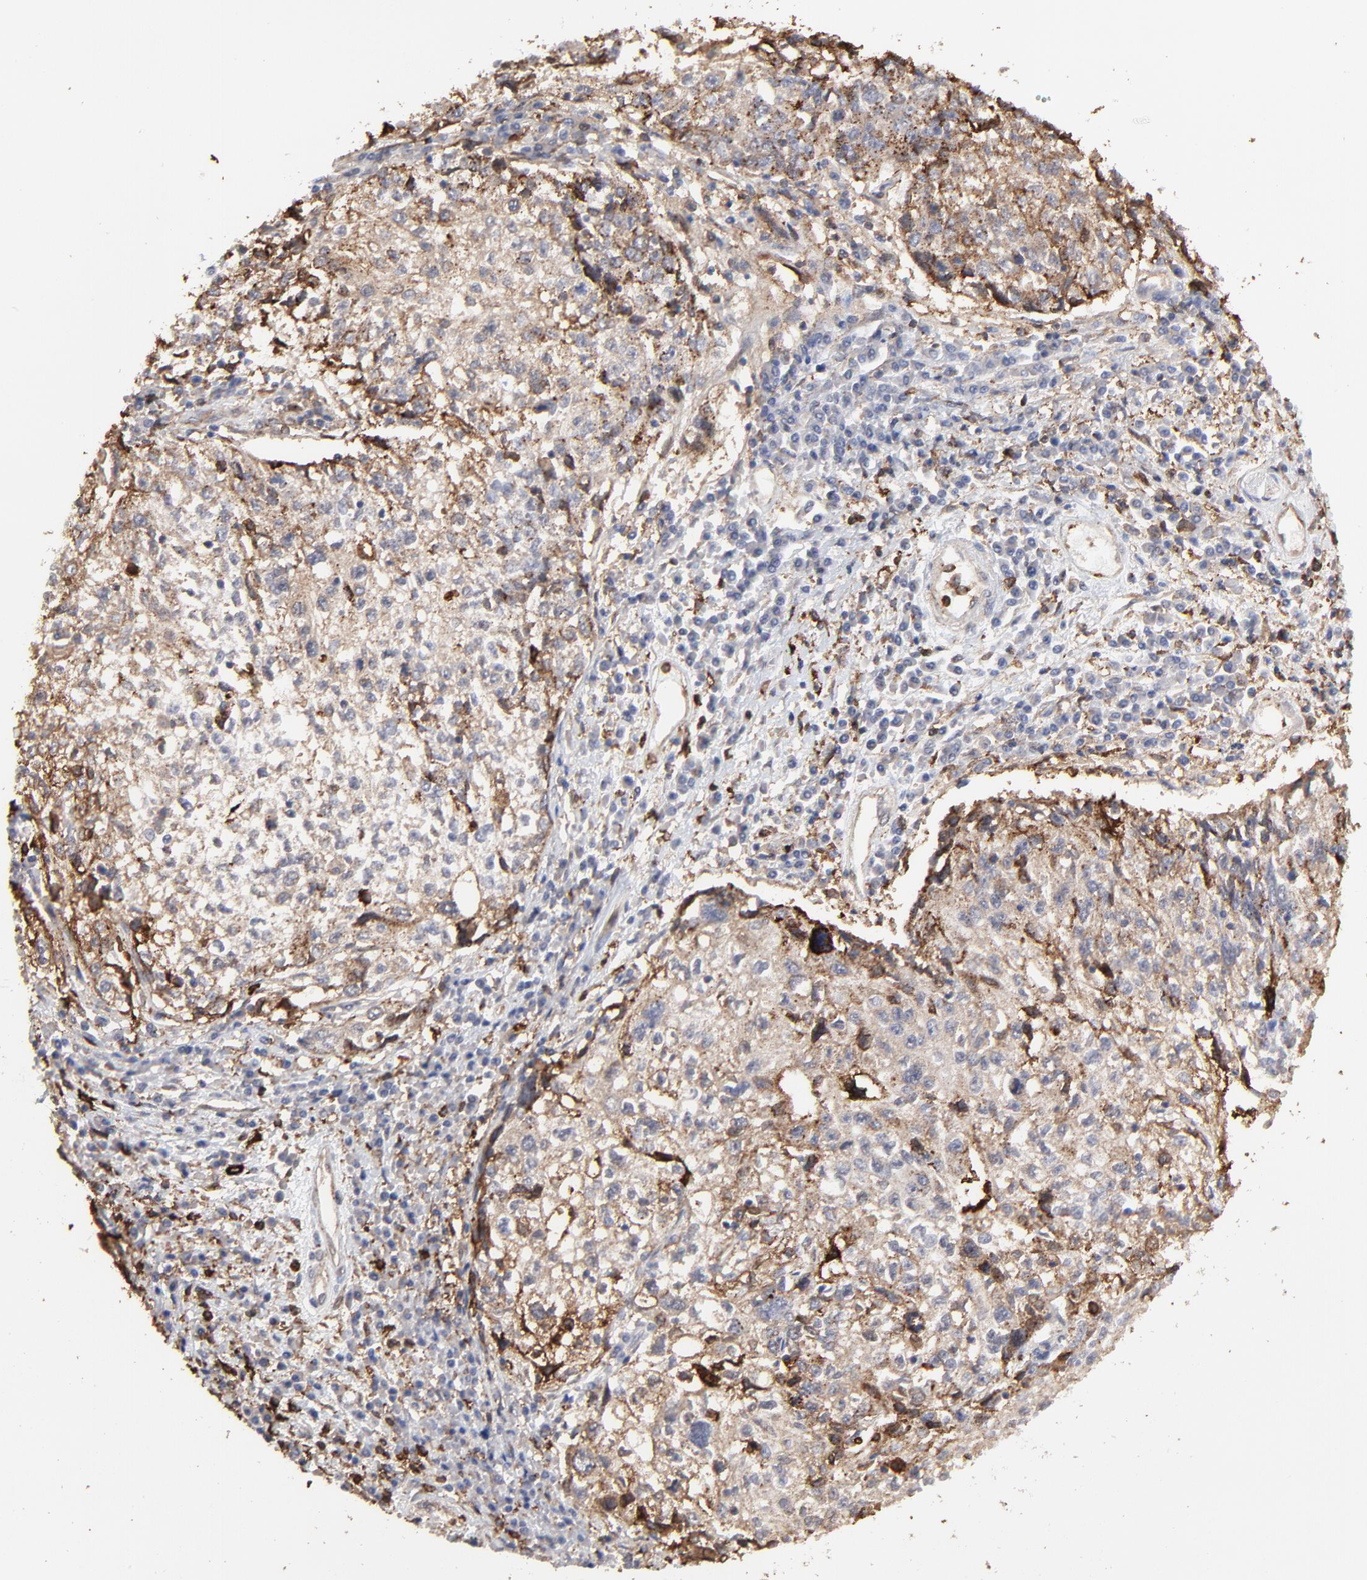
{"staining": {"intensity": "weak", "quantity": "<25%", "location": "cytoplasmic/membranous"}, "tissue": "cervical cancer", "cell_type": "Tumor cells", "image_type": "cancer", "snomed": [{"axis": "morphology", "description": "Squamous cell carcinoma, NOS"}, {"axis": "topography", "description": "Cervix"}], "caption": "High power microscopy image of an IHC micrograph of squamous cell carcinoma (cervical), revealing no significant positivity in tumor cells.", "gene": "SLC6A14", "patient": {"sex": "female", "age": 57}}